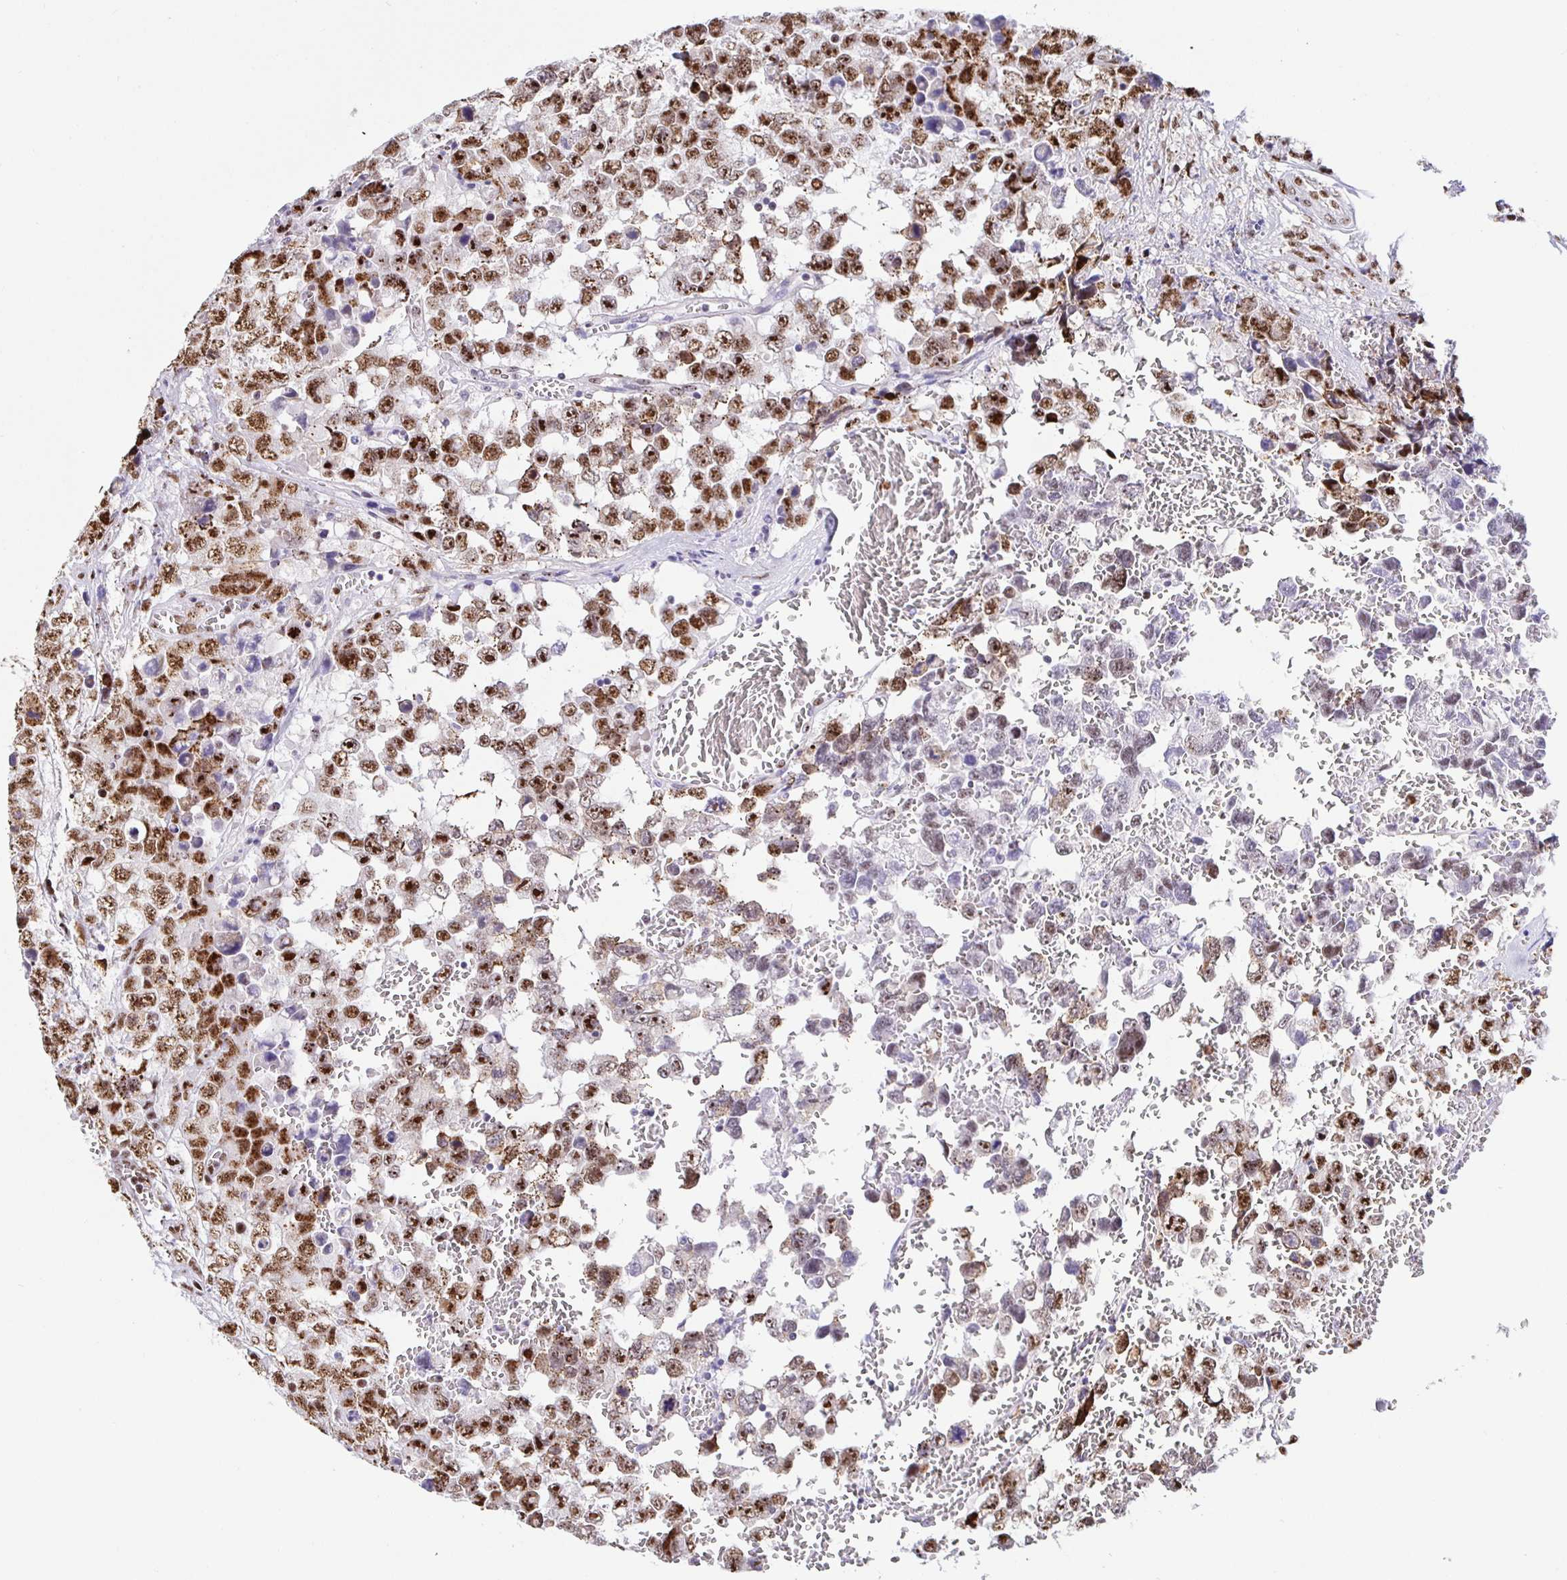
{"staining": {"intensity": "moderate", "quantity": ">75%", "location": "nuclear"}, "tissue": "testis cancer", "cell_type": "Tumor cells", "image_type": "cancer", "snomed": [{"axis": "morphology", "description": "Carcinoma, Embryonal, NOS"}, {"axis": "topography", "description": "Testis"}], "caption": "Immunohistochemistry histopathology image of human embryonal carcinoma (testis) stained for a protein (brown), which shows medium levels of moderate nuclear positivity in approximately >75% of tumor cells.", "gene": "SETD5", "patient": {"sex": "male", "age": 18}}